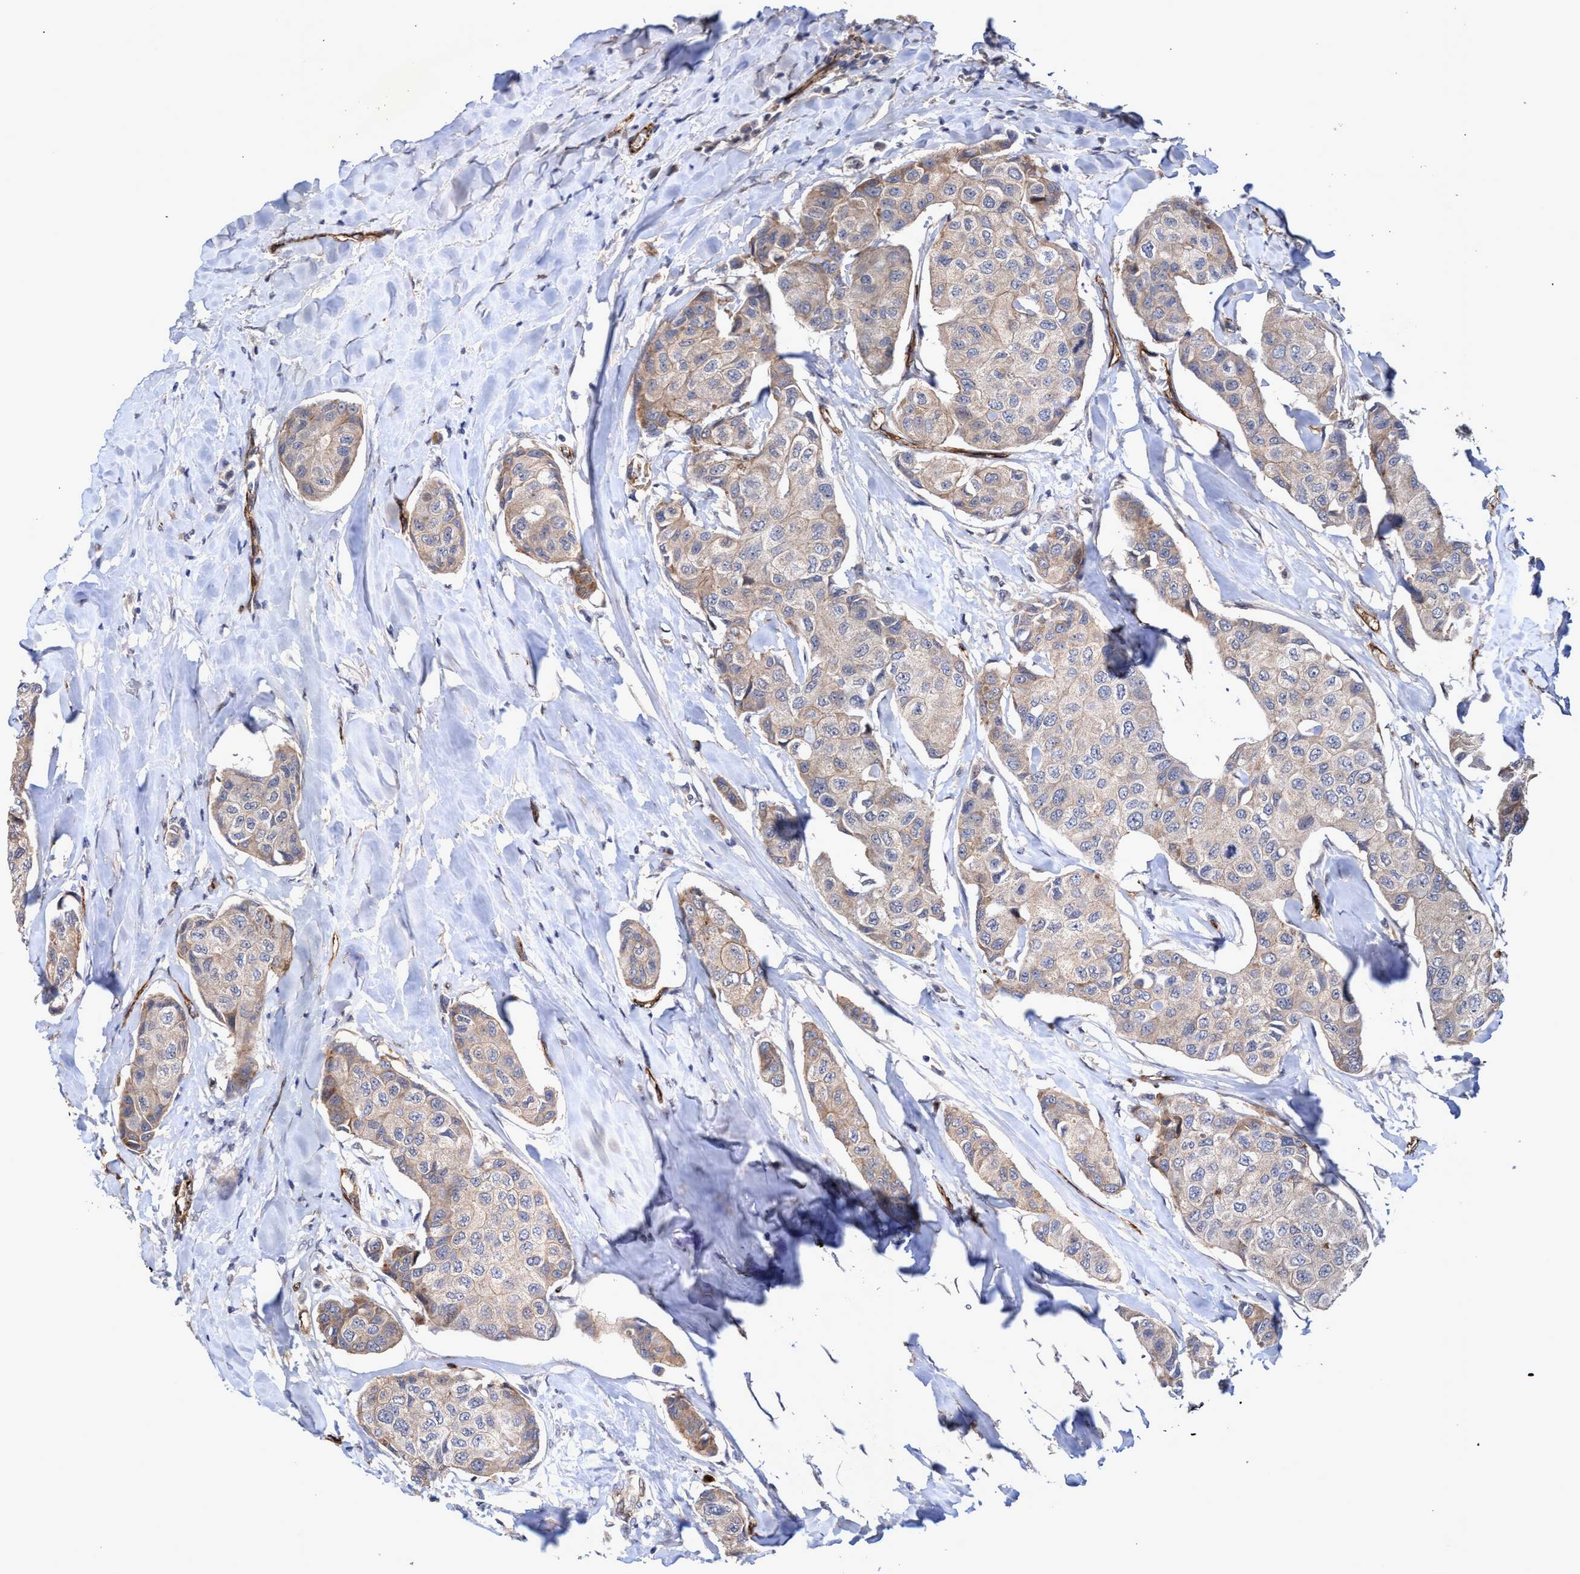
{"staining": {"intensity": "weak", "quantity": "<25%", "location": "cytoplasmic/membranous"}, "tissue": "breast cancer", "cell_type": "Tumor cells", "image_type": "cancer", "snomed": [{"axis": "morphology", "description": "Duct carcinoma"}, {"axis": "topography", "description": "Breast"}], "caption": "Breast cancer was stained to show a protein in brown. There is no significant staining in tumor cells.", "gene": "ZNF750", "patient": {"sex": "female", "age": 80}}